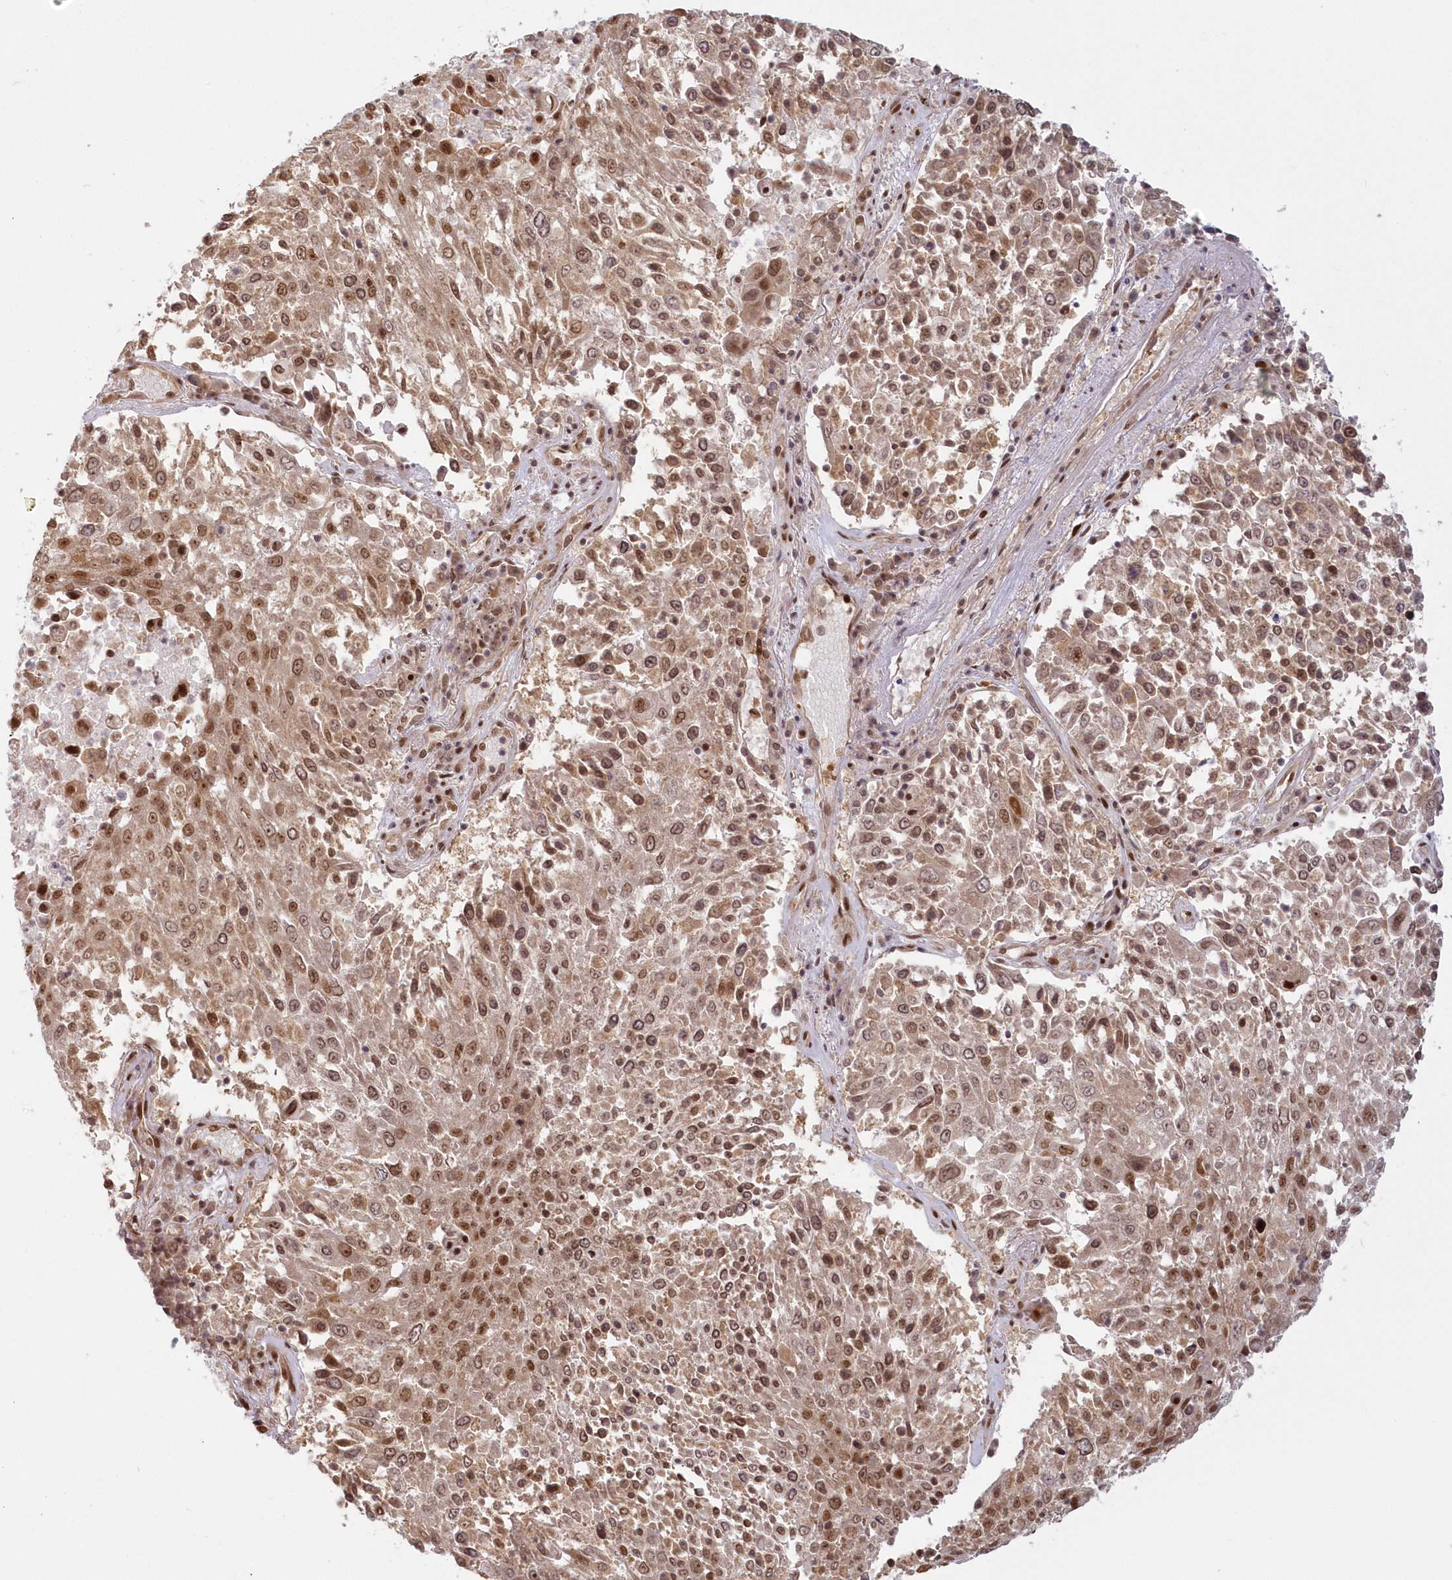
{"staining": {"intensity": "moderate", "quantity": ">75%", "location": "cytoplasmic/membranous,nuclear"}, "tissue": "lung cancer", "cell_type": "Tumor cells", "image_type": "cancer", "snomed": [{"axis": "morphology", "description": "Squamous cell carcinoma, NOS"}, {"axis": "topography", "description": "Lung"}], "caption": "Approximately >75% of tumor cells in human lung cancer (squamous cell carcinoma) reveal moderate cytoplasmic/membranous and nuclear protein staining as visualized by brown immunohistochemical staining.", "gene": "TOGARAM2", "patient": {"sex": "male", "age": 65}}